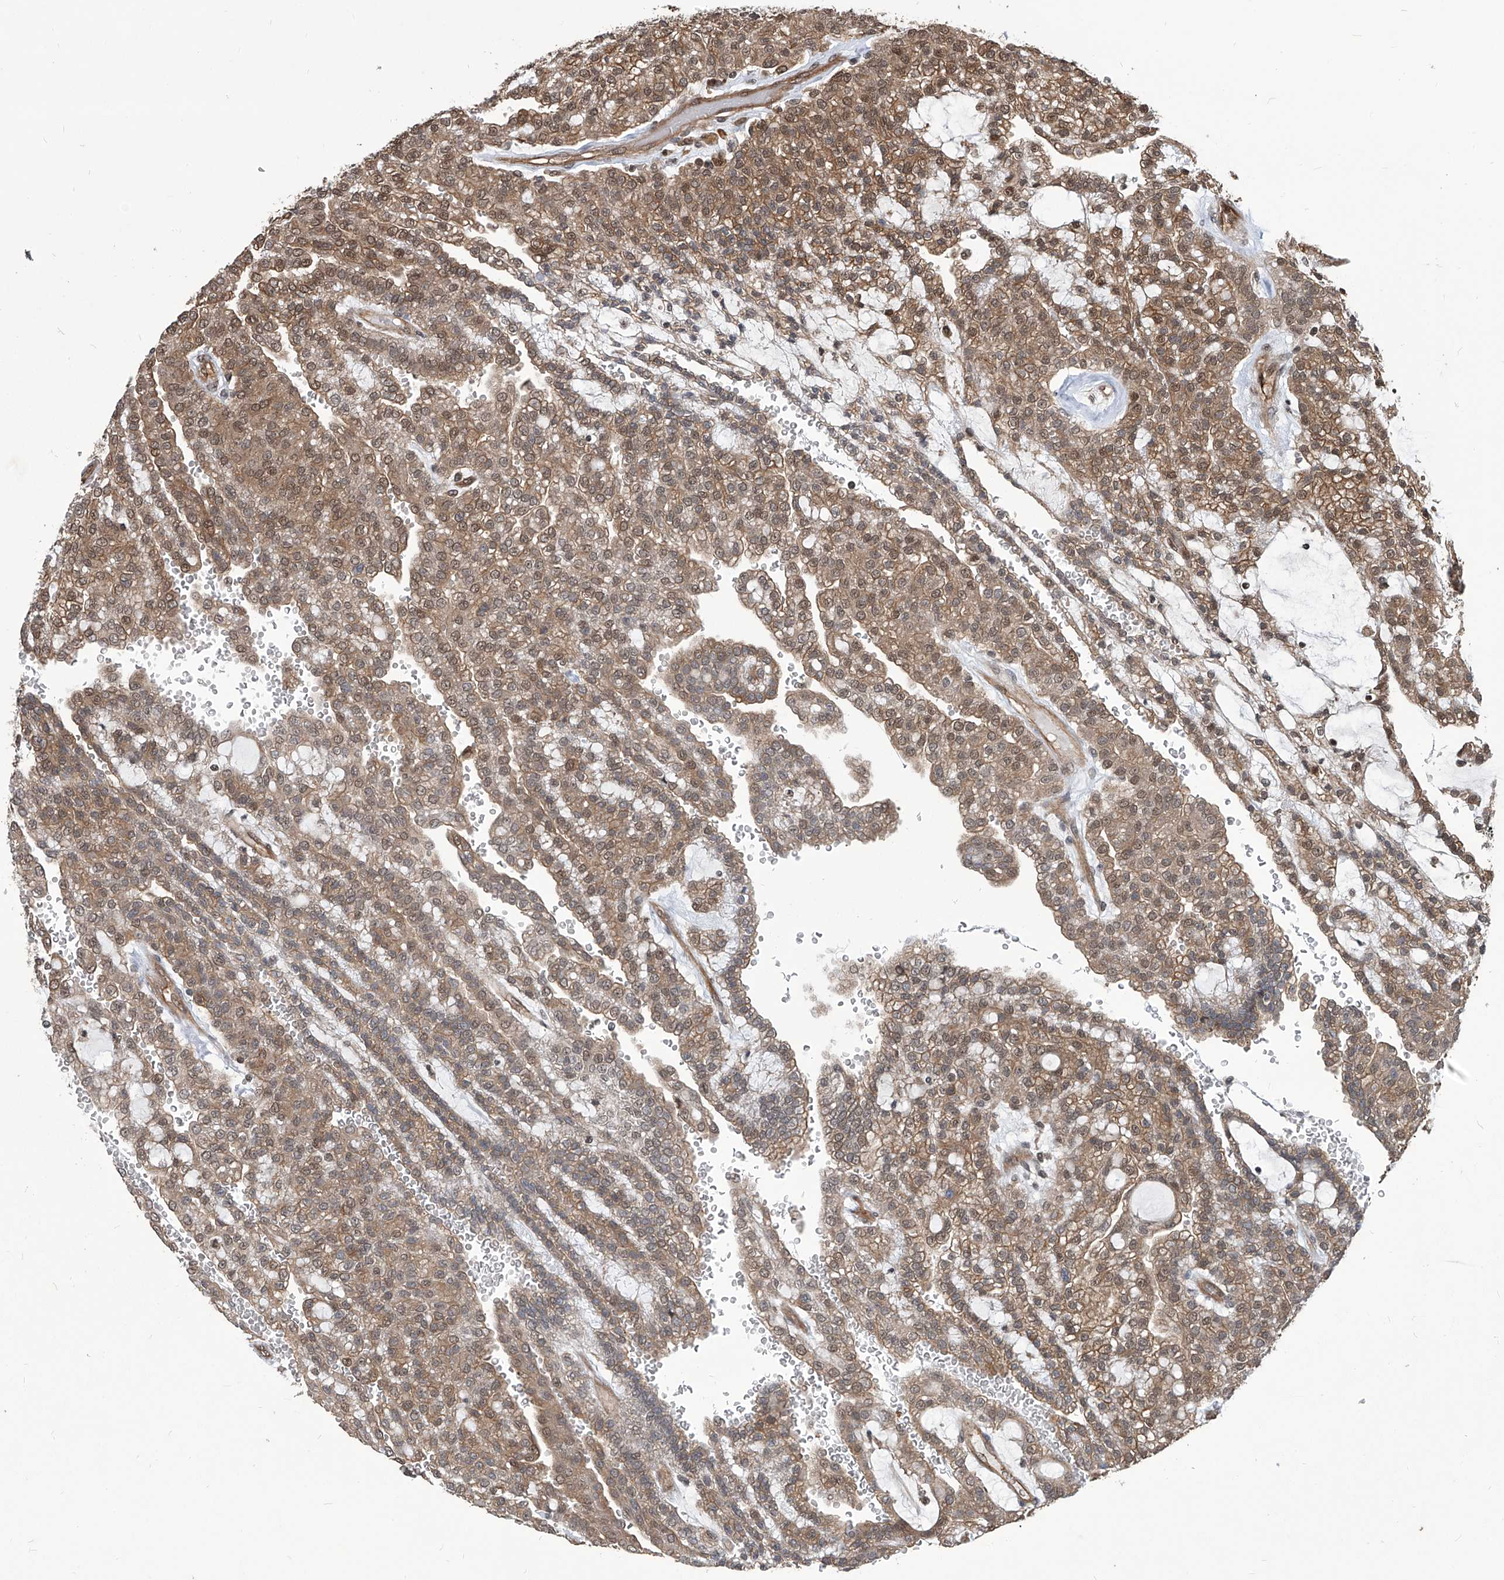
{"staining": {"intensity": "moderate", "quantity": ">75%", "location": "cytoplasmic/membranous,nuclear"}, "tissue": "renal cancer", "cell_type": "Tumor cells", "image_type": "cancer", "snomed": [{"axis": "morphology", "description": "Adenocarcinoma, NOS"}, {"axis": "topography", "description": "Kidney"}], "caption": "Brown immunohistochemical staining in human renal cancer reveals moderate cytoplasmic/membranous and nuclear expression in approximately >75% of tumor cells. The protein of interest is shown in brown color, while the nuclei are stained blue.", "gene": "PSMB1", "patient": {"sex": "male", "age": 63}}